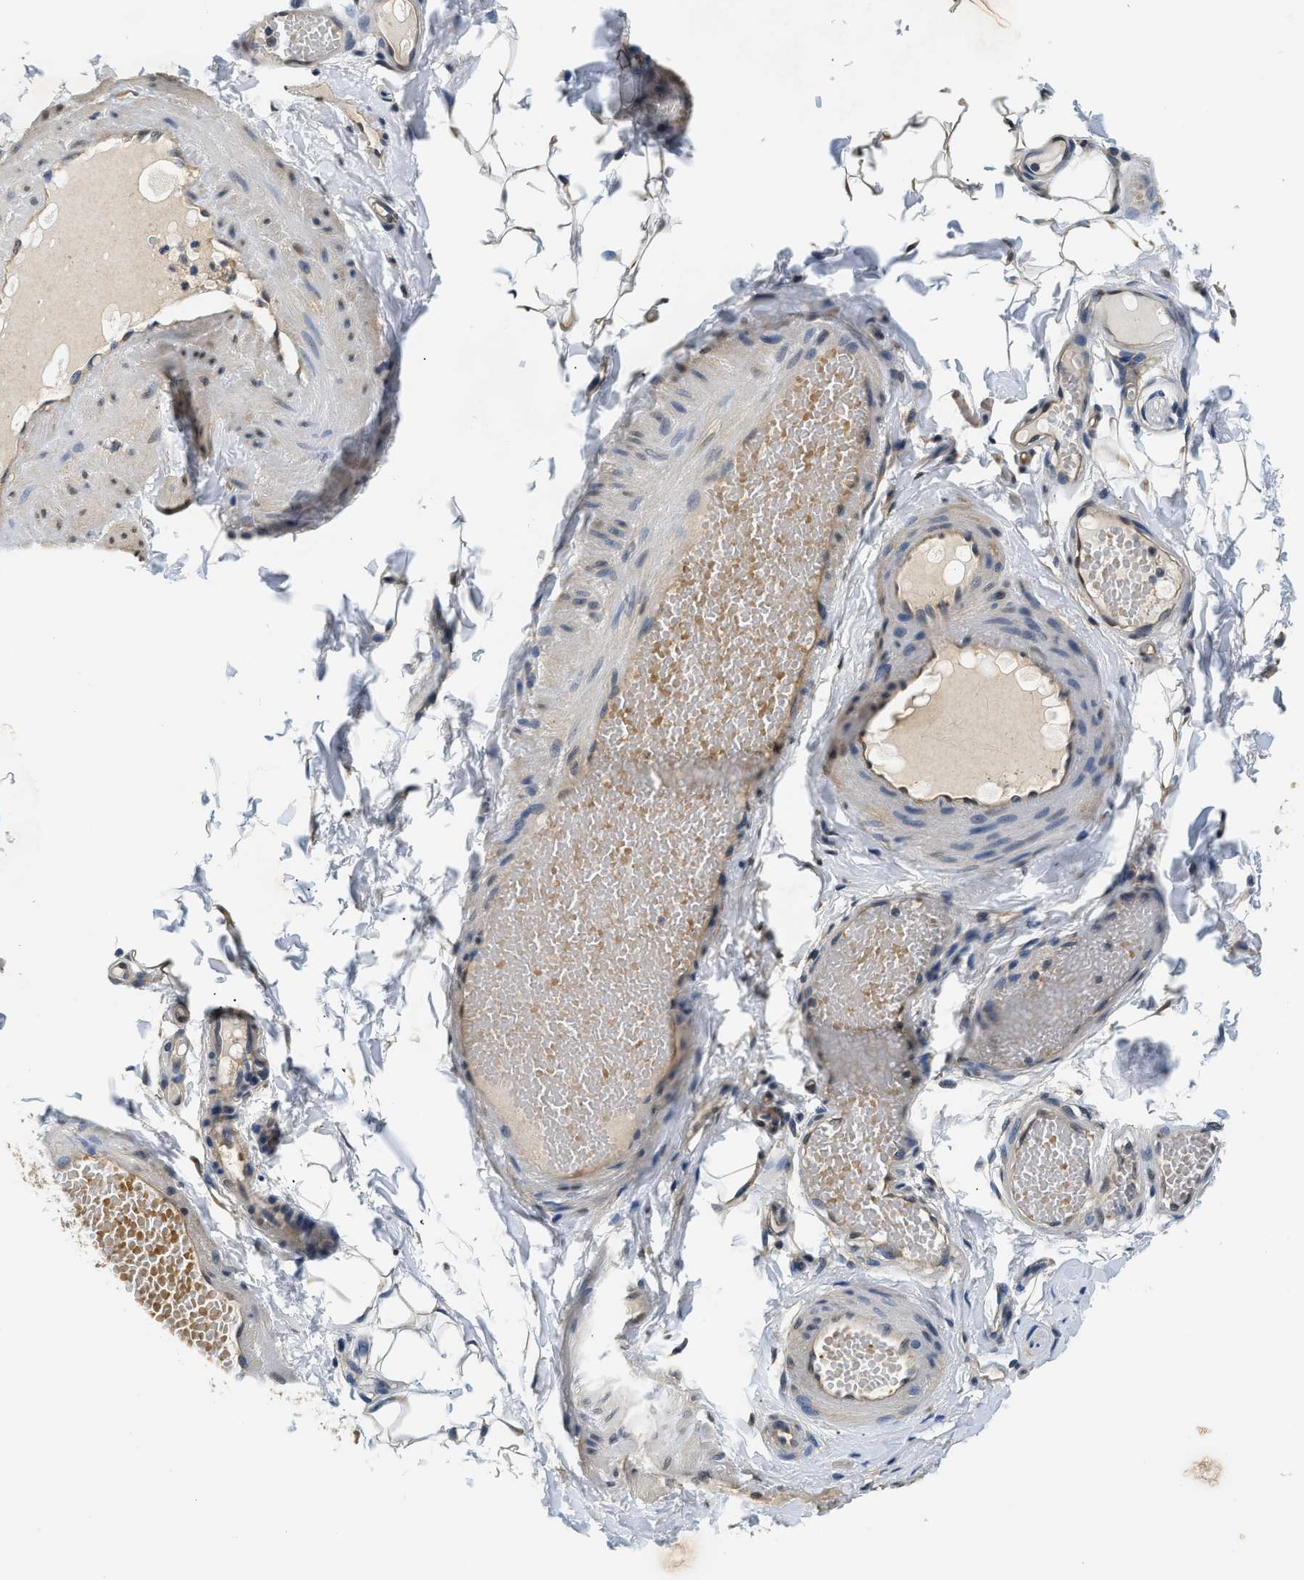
{"staining": {"intensity": "negative", "quantity": "25%-75%", "location": "cytoplasmic/membranous"}, "tissue": "adipose tissue", "cell_type": "Adipocytes", "image_type": "normal", "snomed": [{"axis": "morphology", "description": "Normal tissue, NOS"}, {"axis": "topography", "description": "Adipose tissue"}, {"axis": "topography", "description": "Vascular tissue"}, {"axis": "topography", "description": "Peripheral nerve tissue"}], "caption": "Adipocytes show no significant protein positivity in normal adipose tissue. Nuclei are stained in blue.", "gene": "BCL7C", "patient": {"sex": "male", "age": 25}}